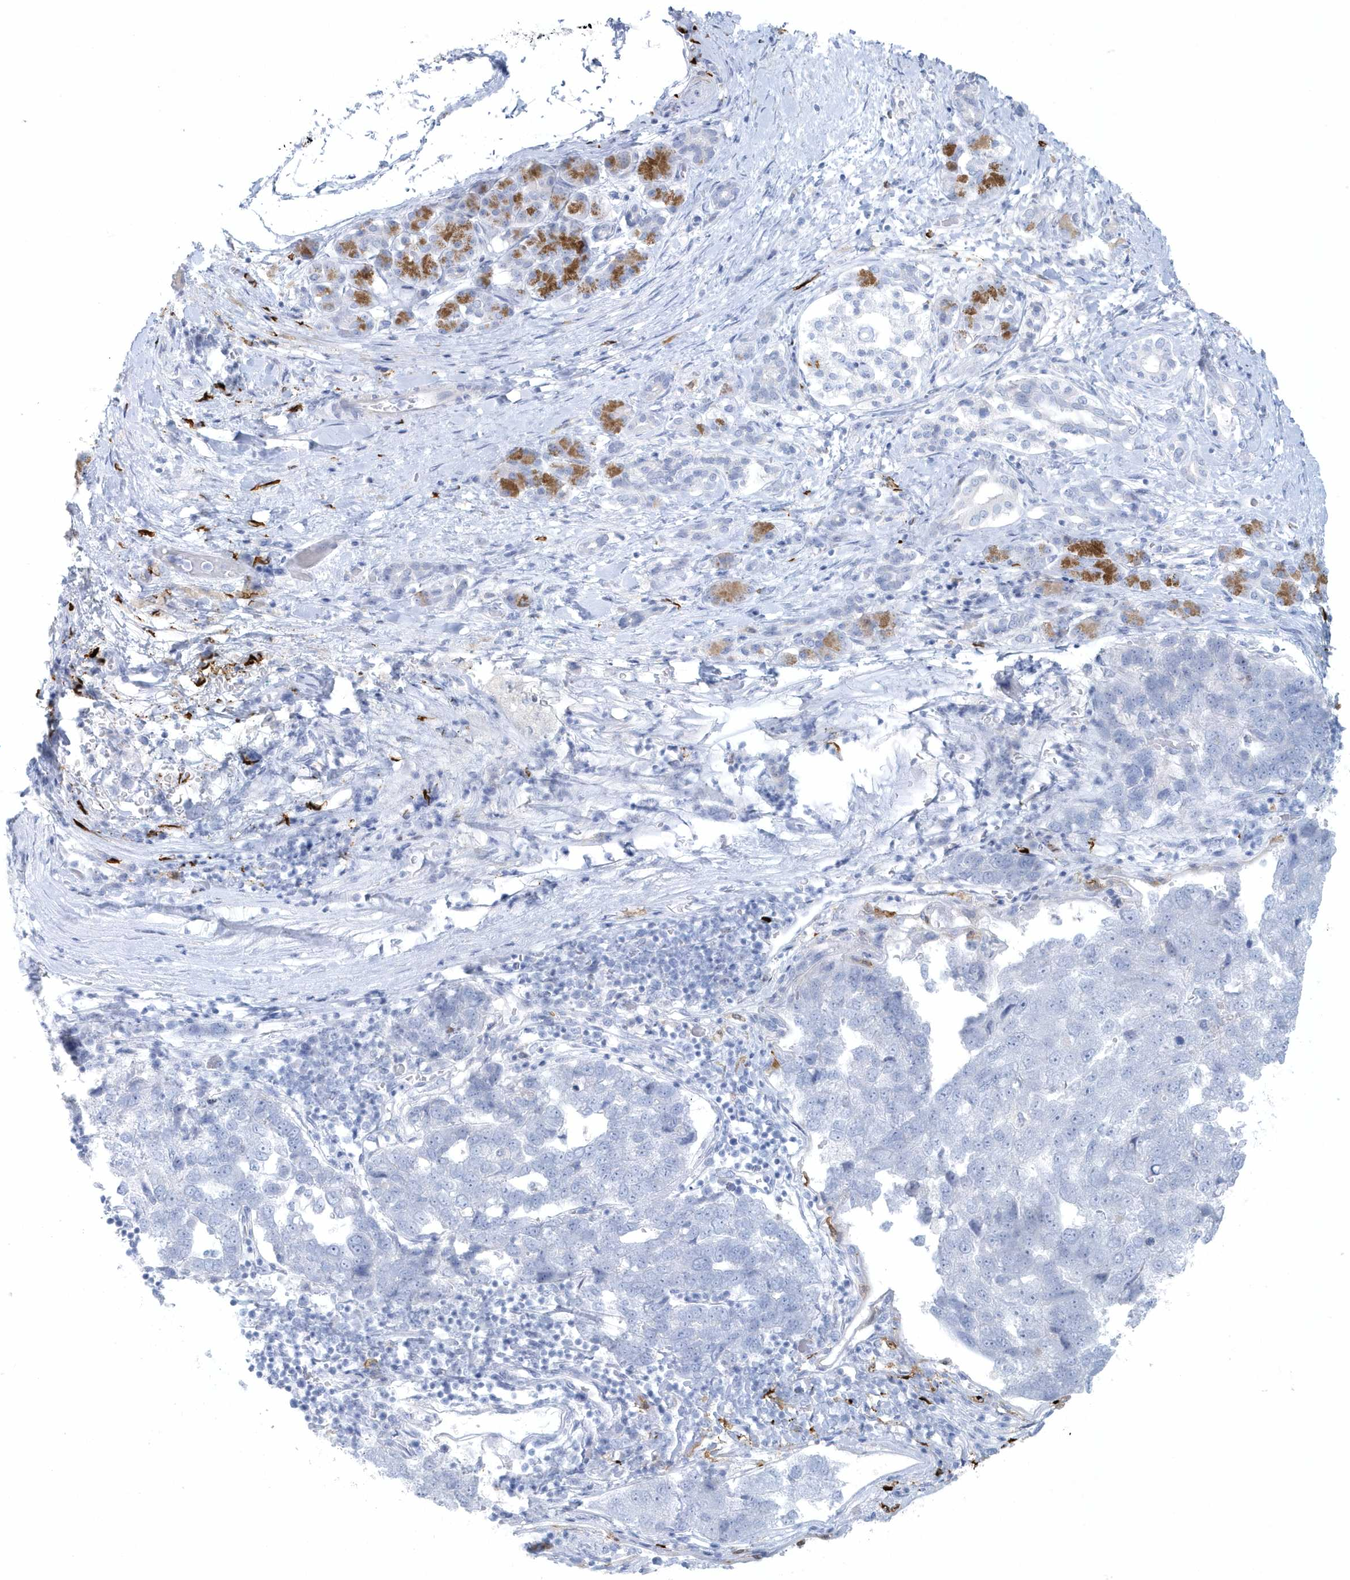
{"staining": {"intensity": "negative", "quantity": "none", "location": "none"}, "tissue": "pancreatic cancer", "cell_type": "Tumor cells", "image_type": "cancer", "snomed": [{"axis": "morphology", "description": "Adenocarcinoma, NOS"}, {"axis": "topography", "description": "Pancreas"}], "caption": "Immunohistochemistry of adenocarcinoma (pancreatic) displays no staining in tumor cells.", "gene": "FAM98A", "patient": {"sex": "female", "age": 61}}